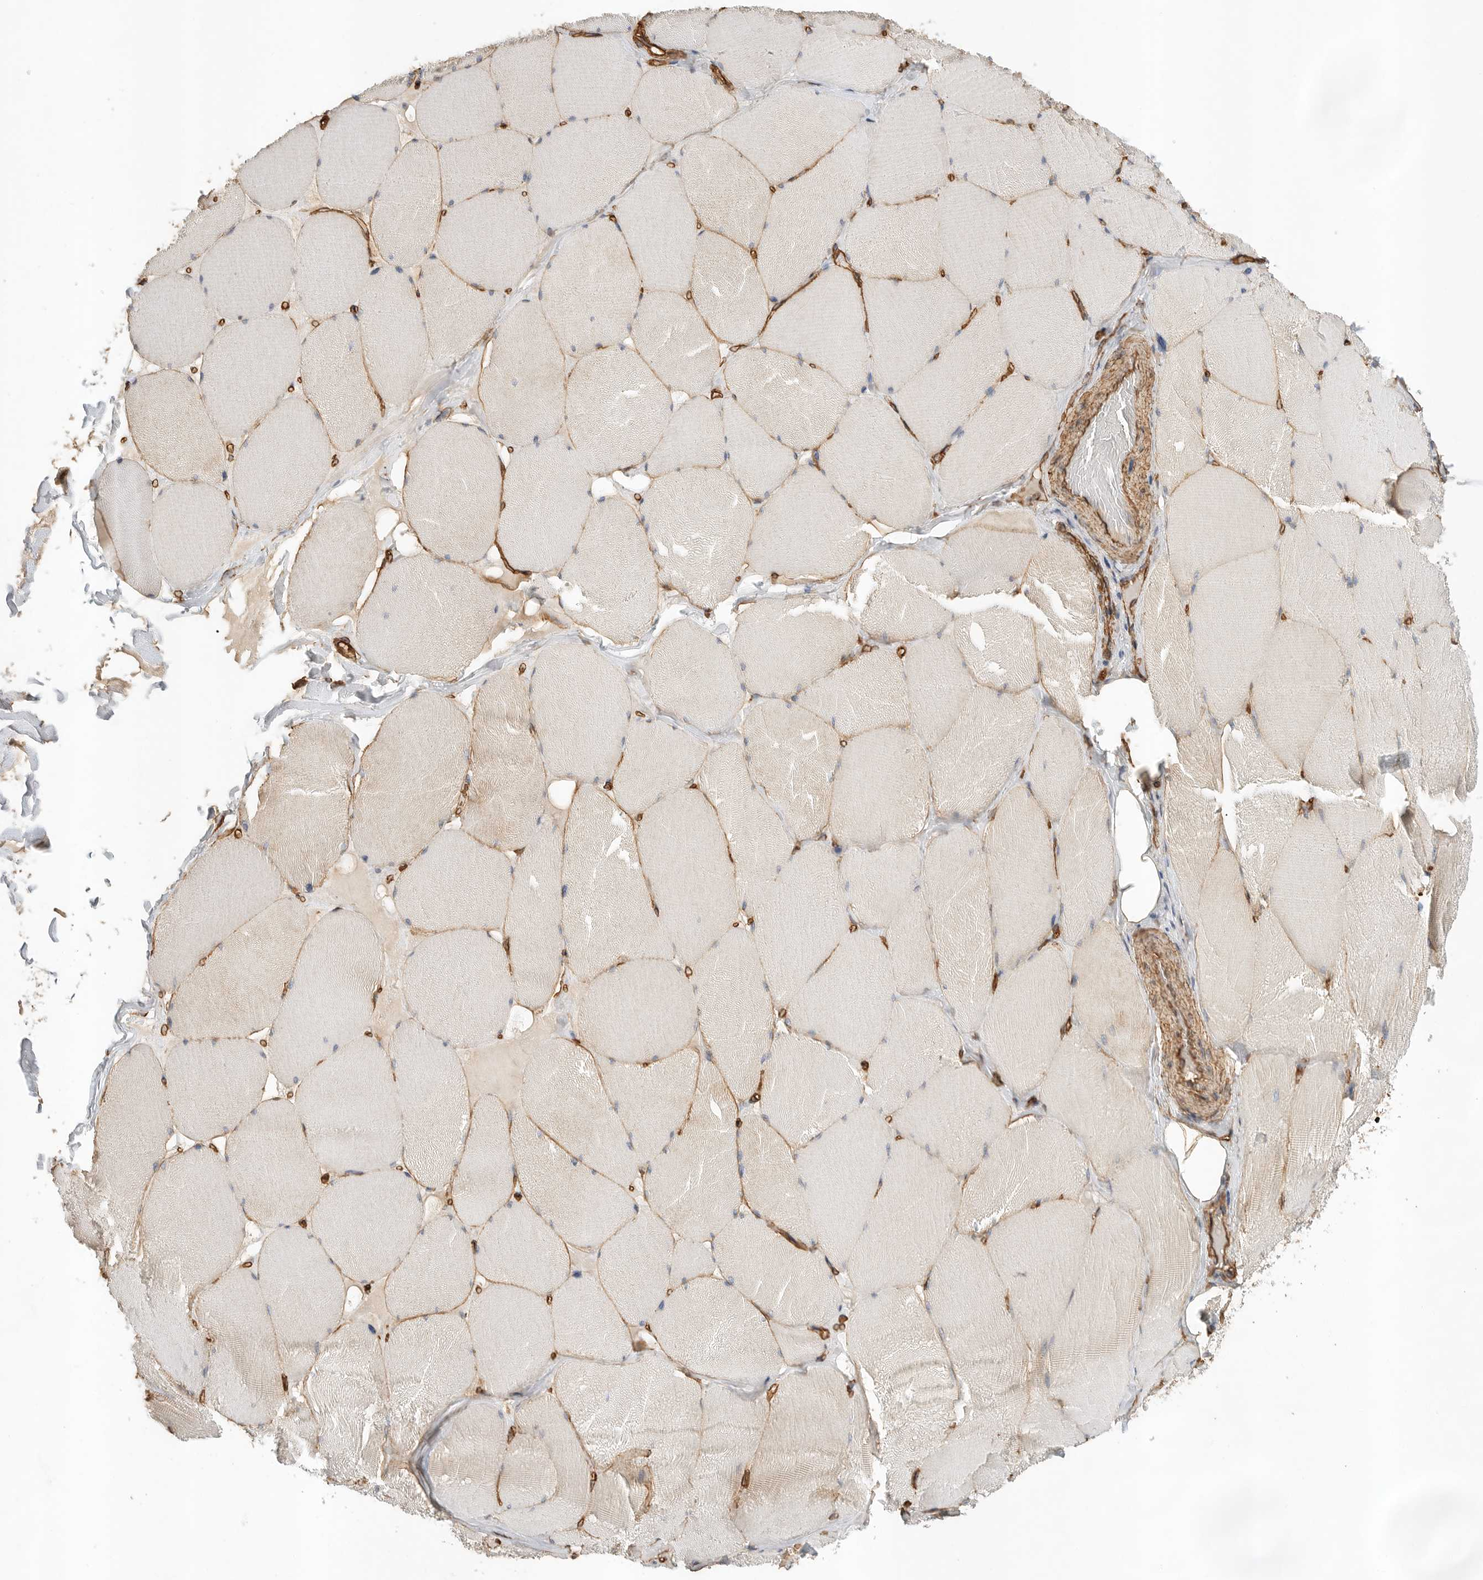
{"staining": {"intensity": "negative", "quantity": "none", "location": "none"}, "tissue": "skeletal muscle", "cell_type": "Myocytes", "image_type": "normal", "snomed": [{"axis": "morphology", "description": "Normal tissue, NOS"}, {"axis": "topography", "description": "Skin"}, {"axis": "topography", "description": "Skeletal muscle"}], "caption": "Myocytes show no significant protein staining in benign skeletal muscle.", "gene": "JMJD4", "patient": {"sex": "male", "age": 83}}